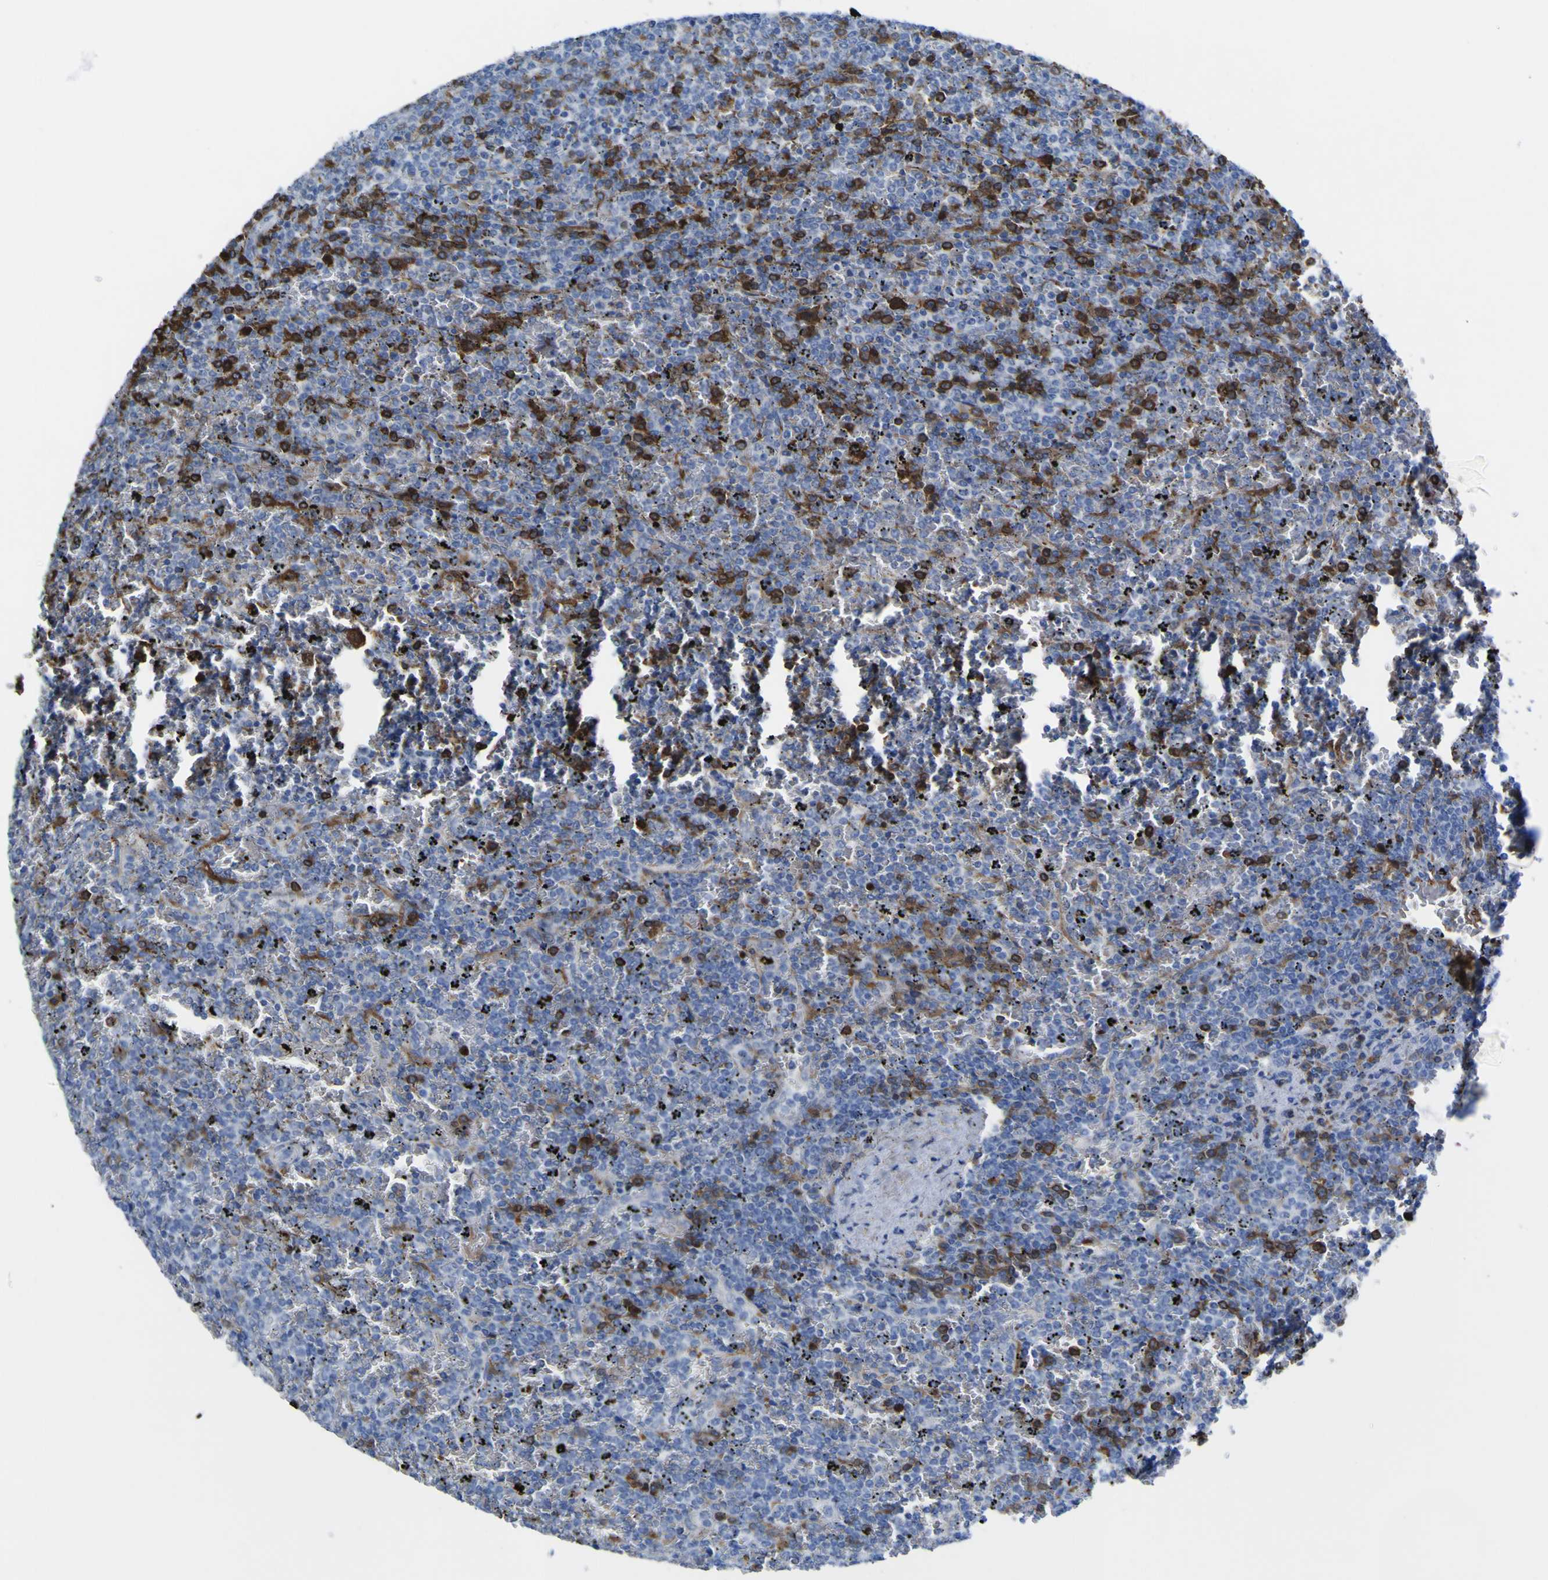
{"staining": {"intensity": "negative", "quantity": "none", "location": "none"}, "tissue": "lymphoma", "cell_type": "Tumor cells", "image_type": "cancer", "snomed": [{"axis": "morphology", "description": "Malignant lymphoma, non-Hodgkin's type, Low grade"}, {"axis": "topography", "description": "Spleen"}], "caption": "DAB immunohistochemical staining of human malignant lymphoma, non-Hodgkin's type (low-grade) displays no significant staining in tumor cells.", "gene": "GCM1", "patient": {"sex": "female", "age": 77}}